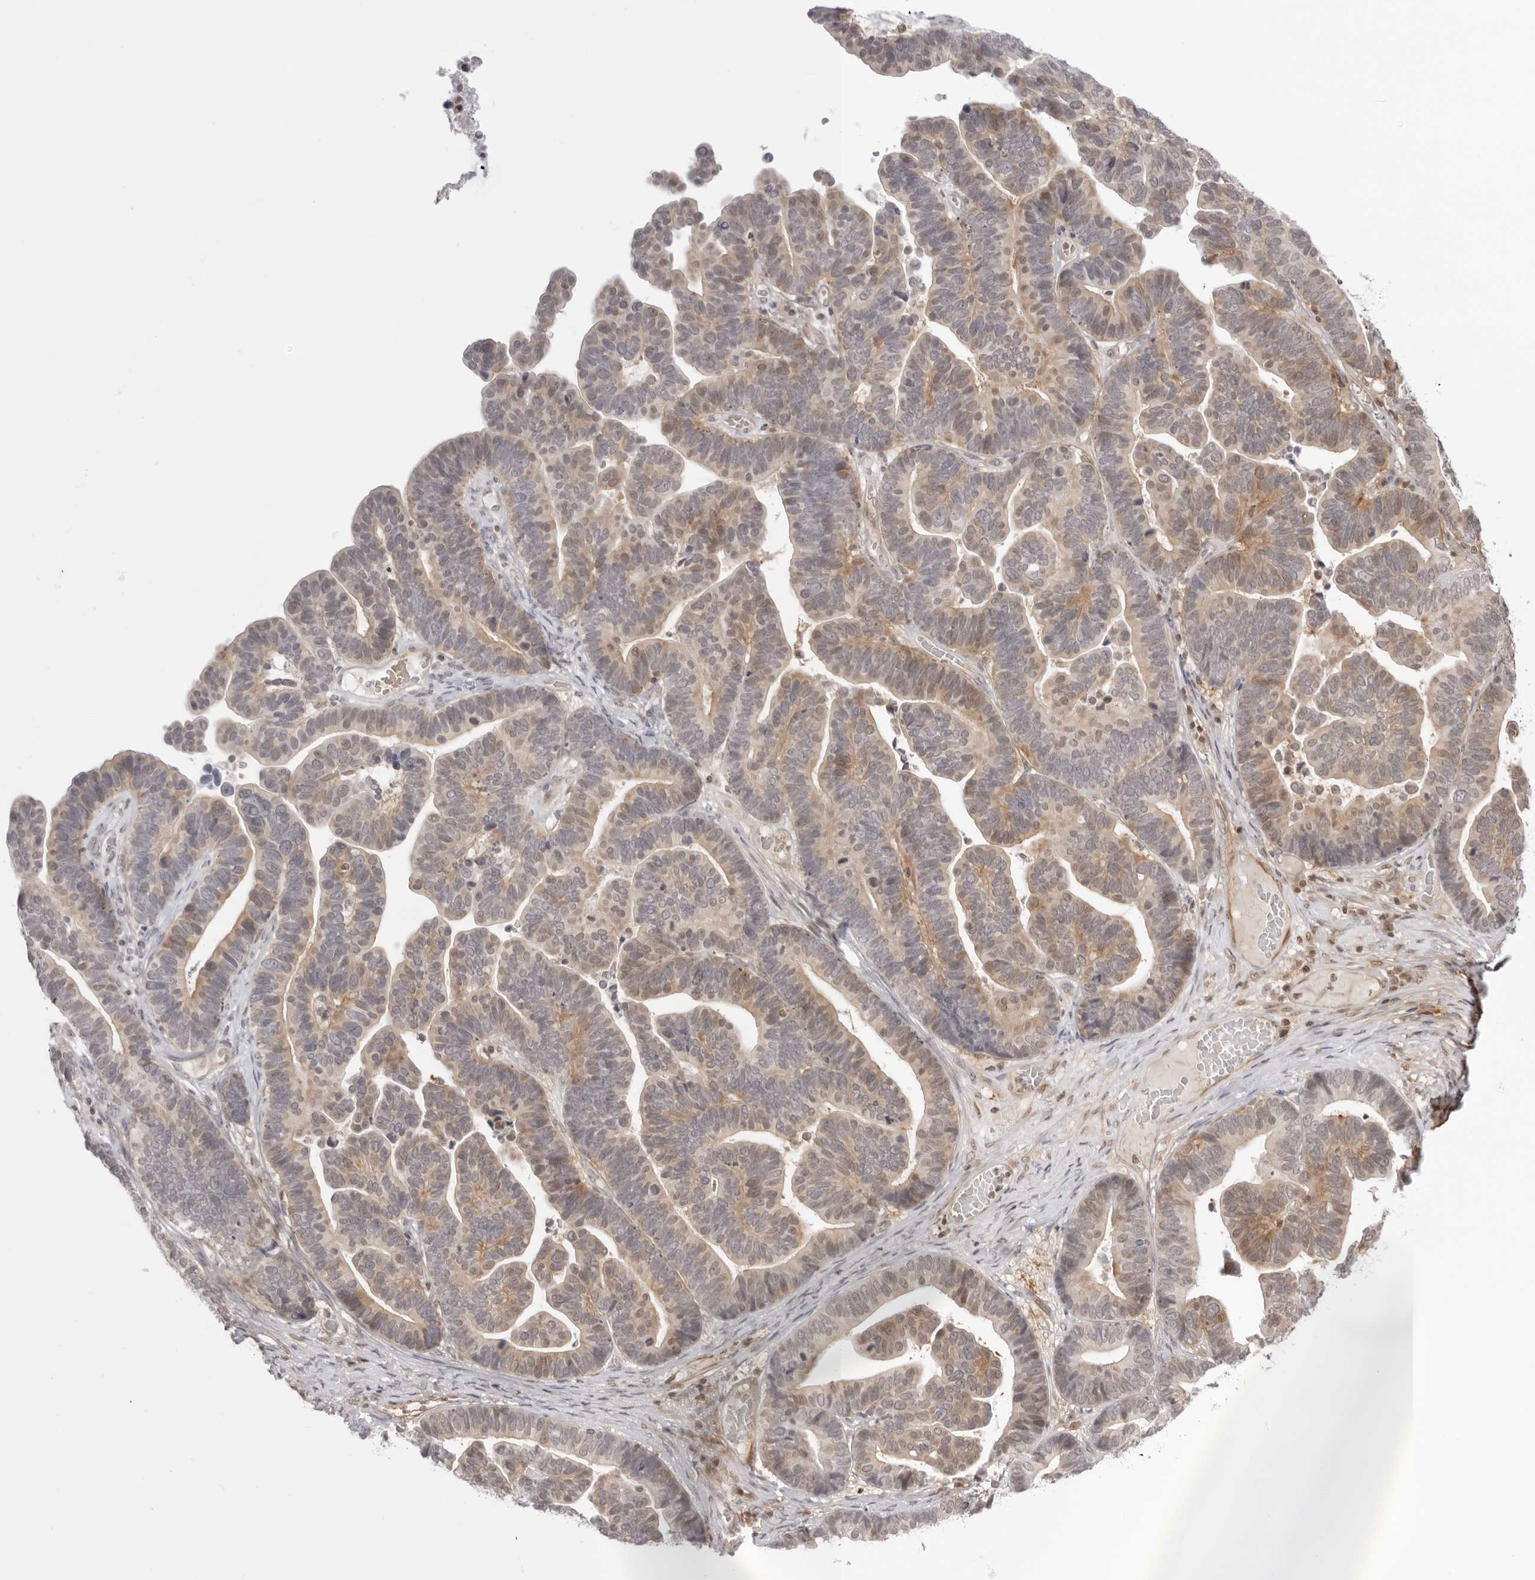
{"staining": {"intensity": "weak", "quantity": "25%-75%", "location": "cytoplasmic/membranous,nuclear"}, "tissue": "ovarian cancer", "cell_type": "Tumor cells", "image_type": "cancer", "snomed": [{"axis": "morphology", "description": "Cystadenocarcinoma, serous, NOS"}, {"axis": "topography", "description": "Ovary"}], "caption": "Immunohistochemistry photomicrograph of human ovarian cancer stained for a protein (brown), which reveals low levels of weak cytoplasmic/membranous and nuclear positivity in approximately 25%-75% of tumor cells.", "gene": "RNF146", "patient": {"sex": "female", "age": 56}}